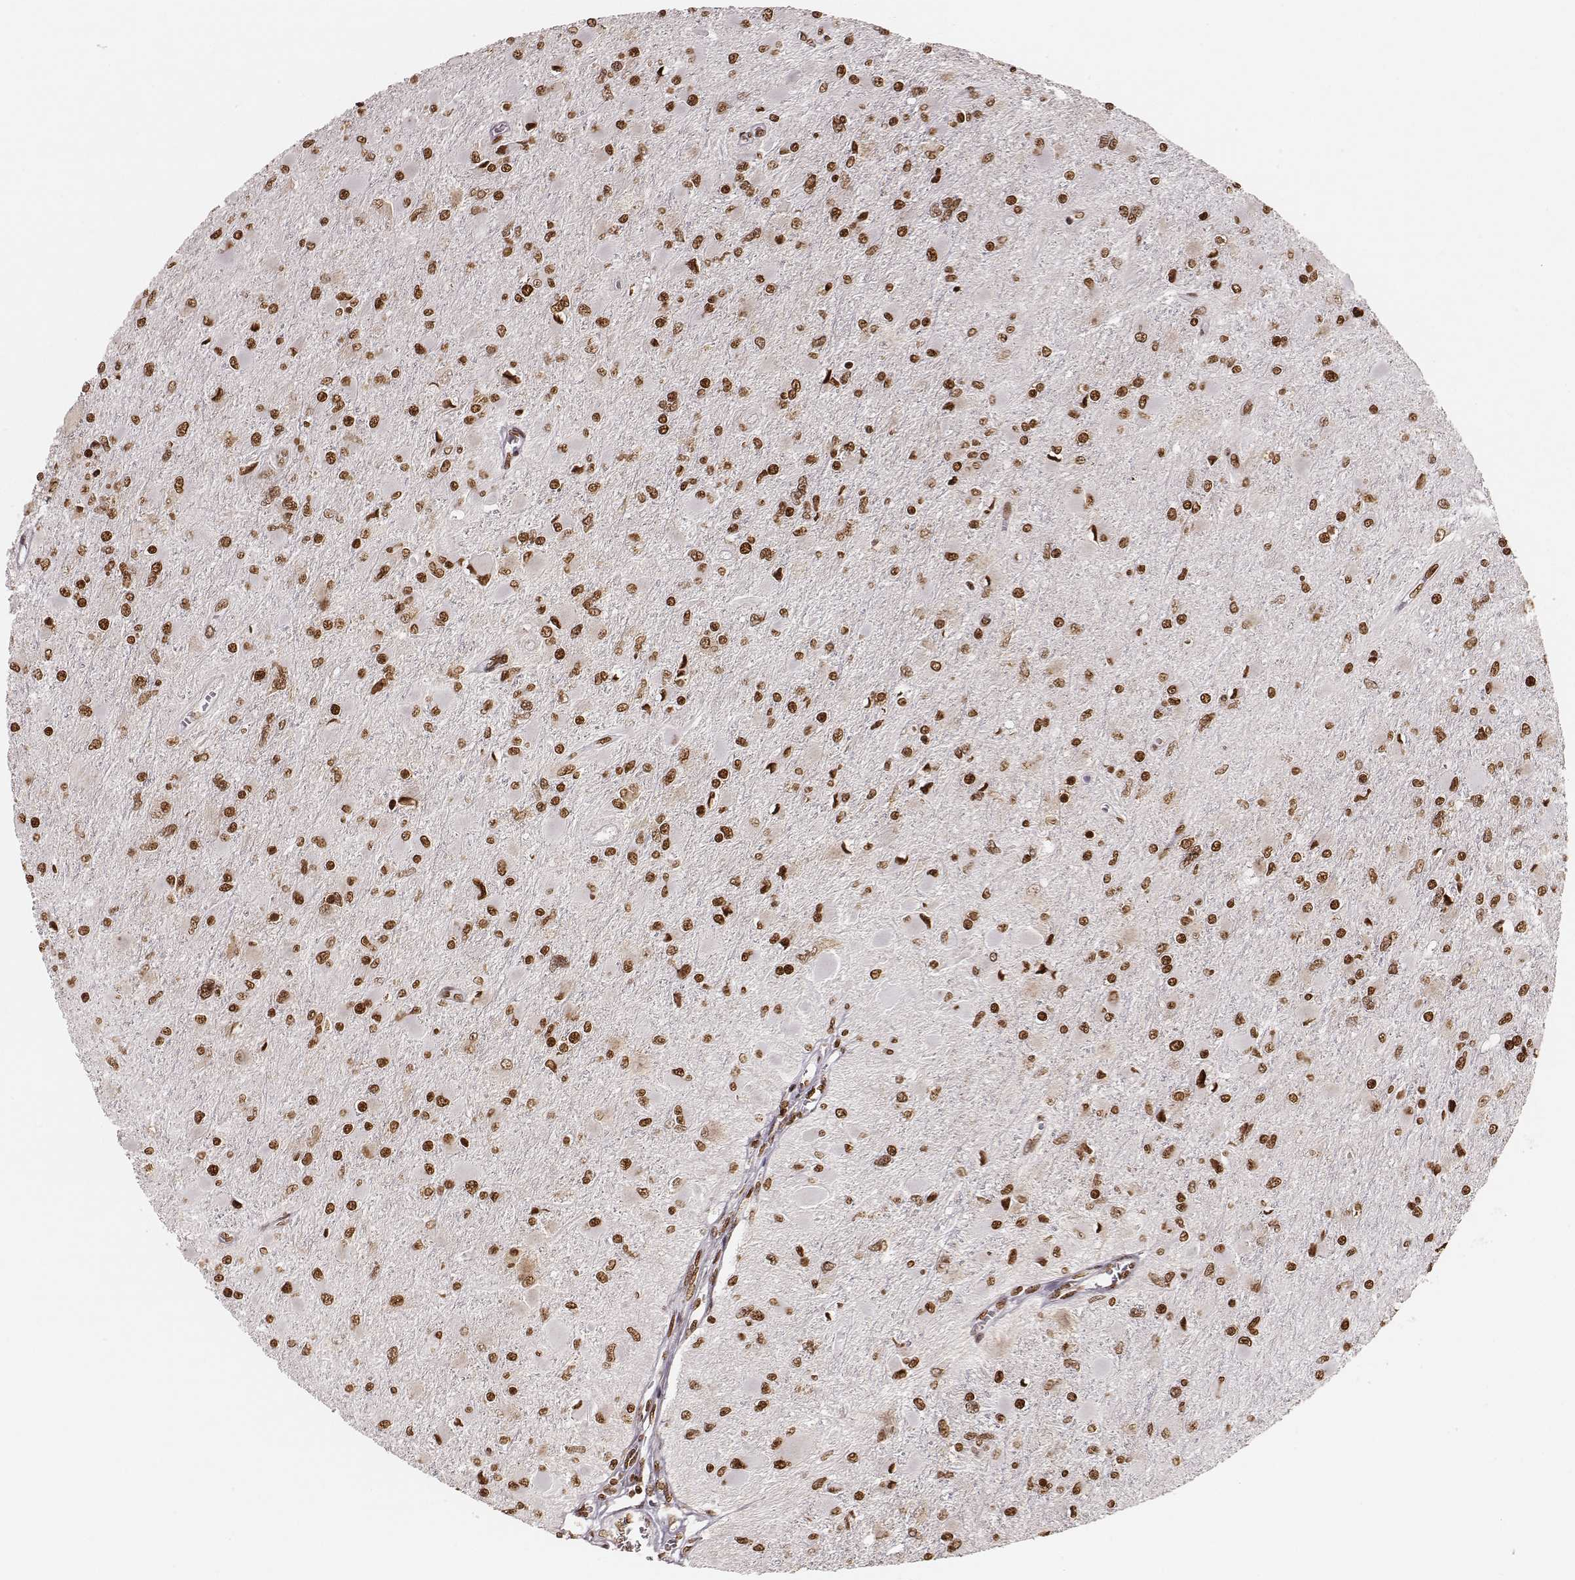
{"staining": {"intensity": "strong", "quantity": ">75%", "location": "nuclear"}, "tissue": "glioma", "cell_type": "Tumor cells", "image_type": "cancer", "snomed": [{"axis": "morphology", "description": "Glioma, malignant, High grade"}, {"axis": "topography", "description": "Cerebral cortex"}], "caption": "Human malignant high-grade glioma stained with a brown dye shows strong nuclear positive staining in about >75% of tumor cells.", "gene": "PARP1", "patient": {"sex": "female", "age": 36}}